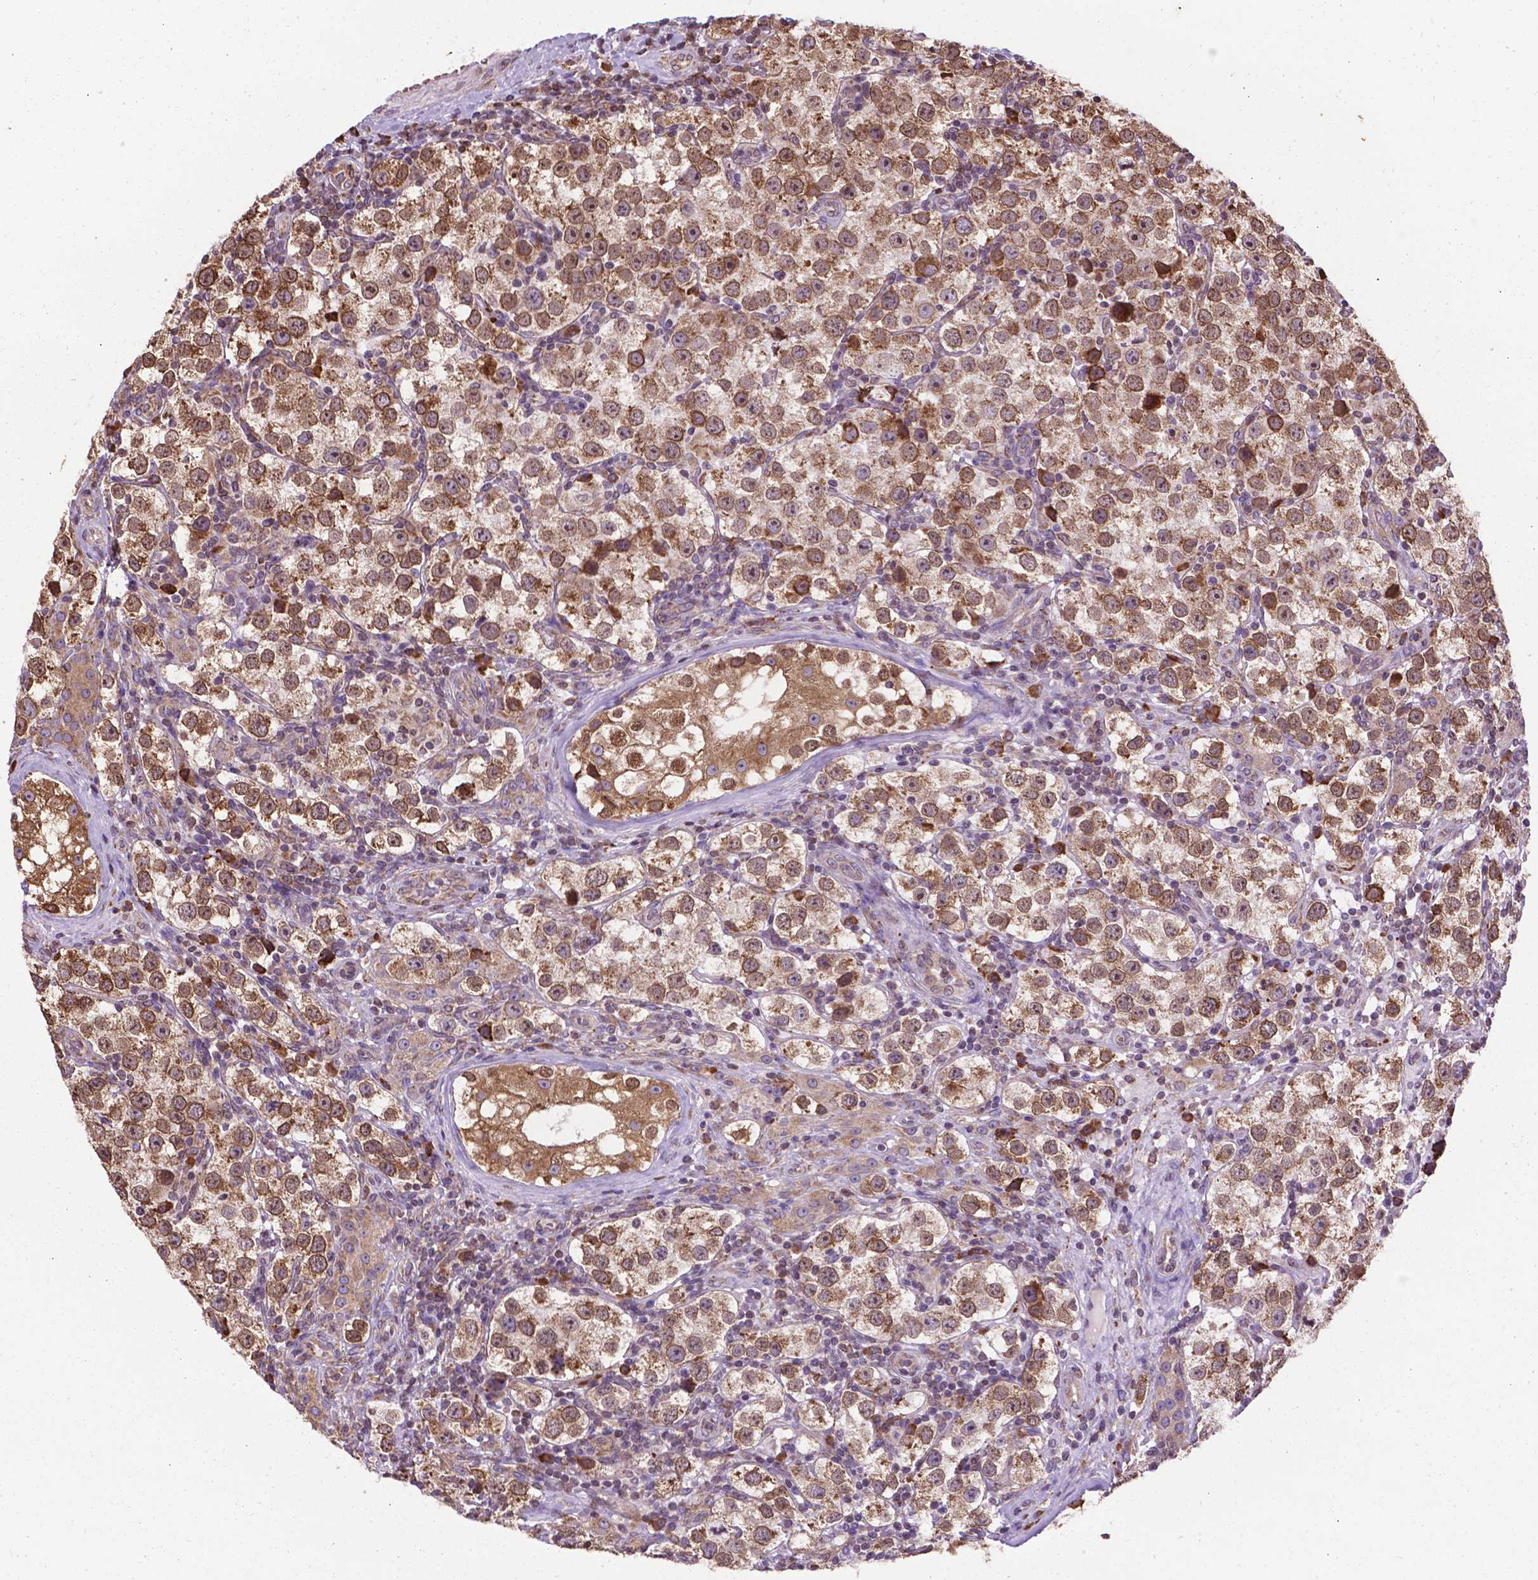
{"staining": {"intensity": "moderate", "quantity": ">75%", "location": "nuclear"}, "tissue": "testis cancer", "cell_type": "Tumor cells", "image_type": "cancer", "snomed": [{"axis": "morphology", "description": "Seminoma, NOS"}, {"axis": "topography", "description": "Testis"}], "caption": "High-power microscopy captured an immunohistochemistry (IHC) micrograph of testis cancer, revealing moderate nuclear staining in about >75% of tumor cells.", "gene": "GANAB", "patient": {"sex": "male", "age": 37}}